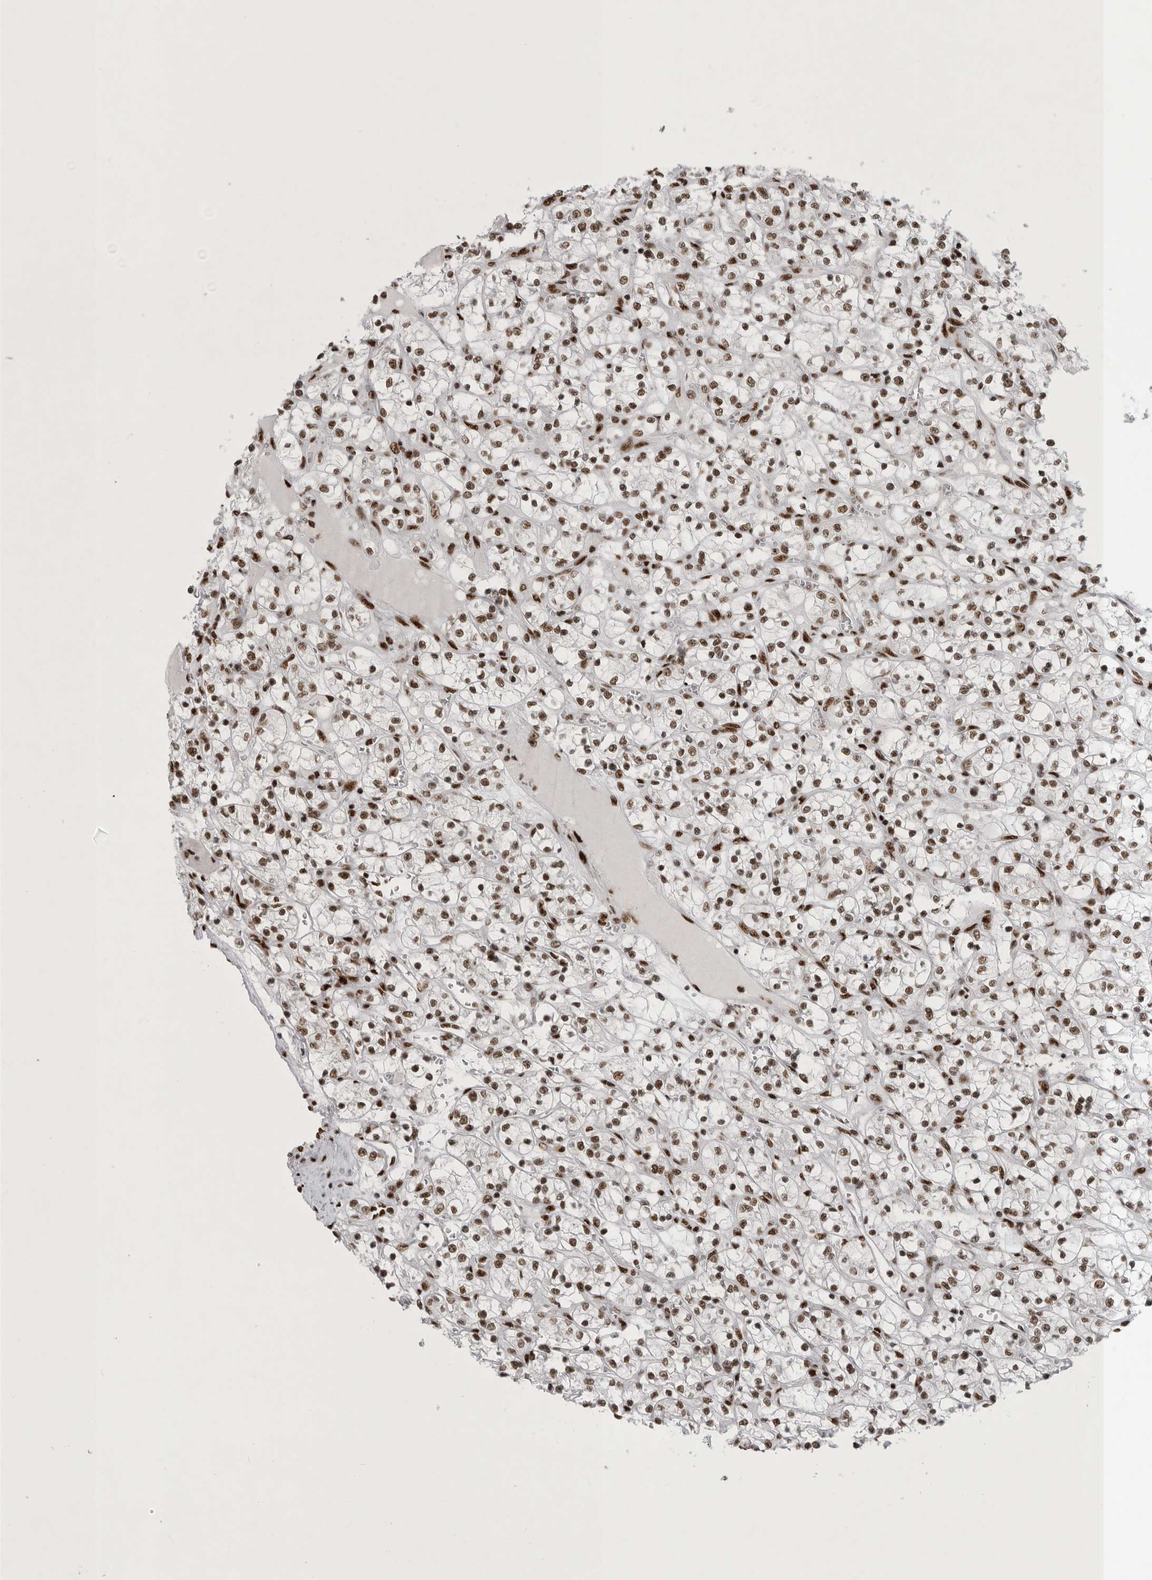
{"staining": {"intensity": "strong", "quantity": ">75%", "location": "nuclear"}, "tissue": "renal cancer", "cell_type": "Tumor cells", "image_type": "cancer", "snomed": [{"axis": "morphology", "description": "Adenocarcinoma, NOS"}, {"axis": "topography", "description": "Kidney"}], "caption": "Renal cancer stained for a protein (brown) reveals strong nuclear positive expression in approximately >75% of tumor cells.", "gene": "BCLAF1", "patient": {"sex": "female", "age": 69}}